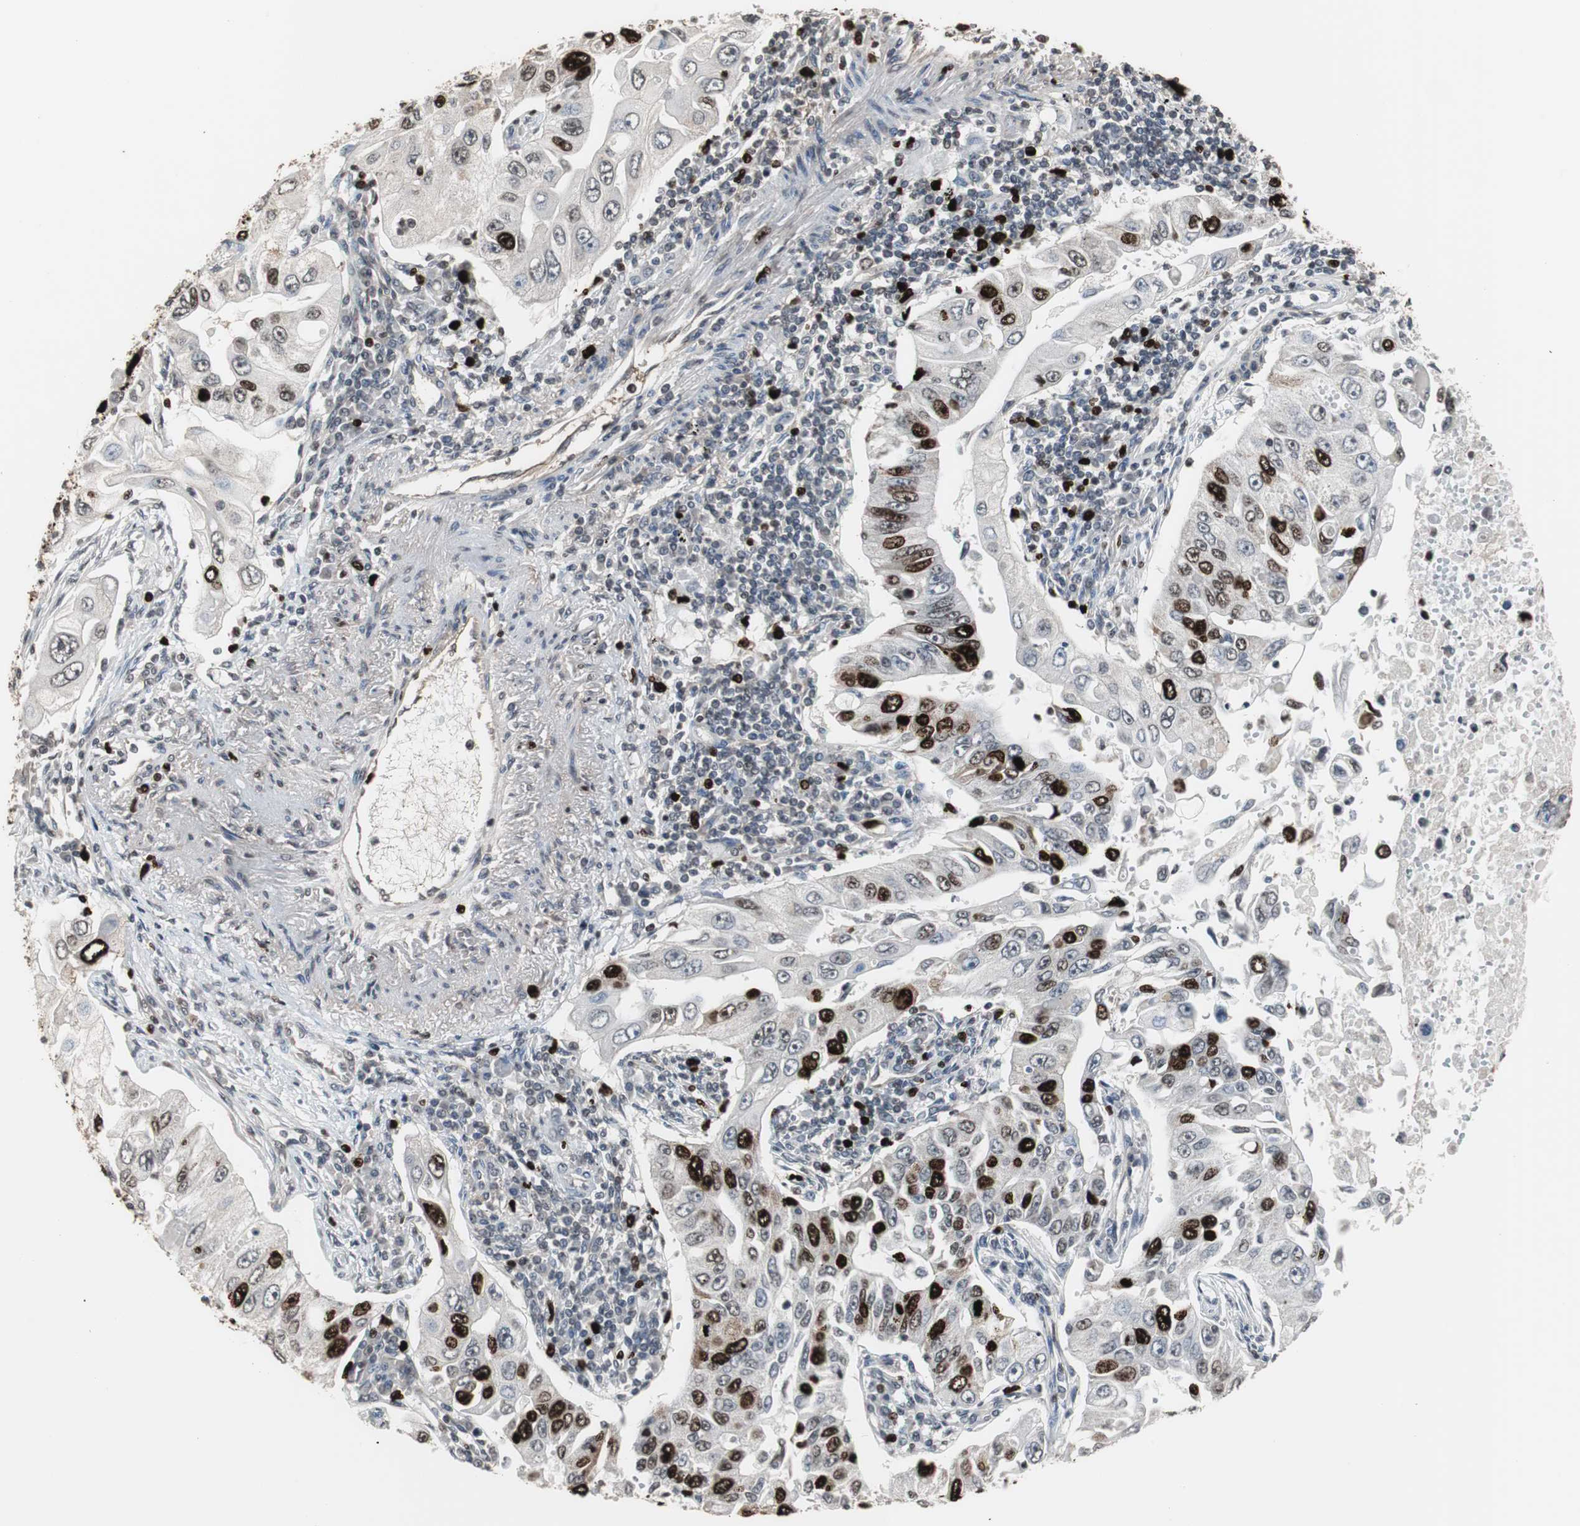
{"staining": {"intensity": "strong", "quantity": "25%-75%", "location": "nuclear"}, "tissue": "lung cancer", "cell_type": "Tumor cells", "image_type": "cancer", "snomed": [{"axis": "morphology", "description": "Adenocarcinoma, NOS"}, {"axis": "topography", "description": "Lung"}], "caption": "The photomicrograph shows immunohistochemical staining of lung cancer (adenocarcinoma). There is strong nuclear expression is identified in about 25%-75% of tumor cells. The protein of interest is stained brown, and the nuclei are stained in blue (DAB (3,3'-diaminobenzidine) IHC with brightfield microscopy, high magnification).", "gene": "TOP2A", "patient": {"sex": "male", "age": 84}}